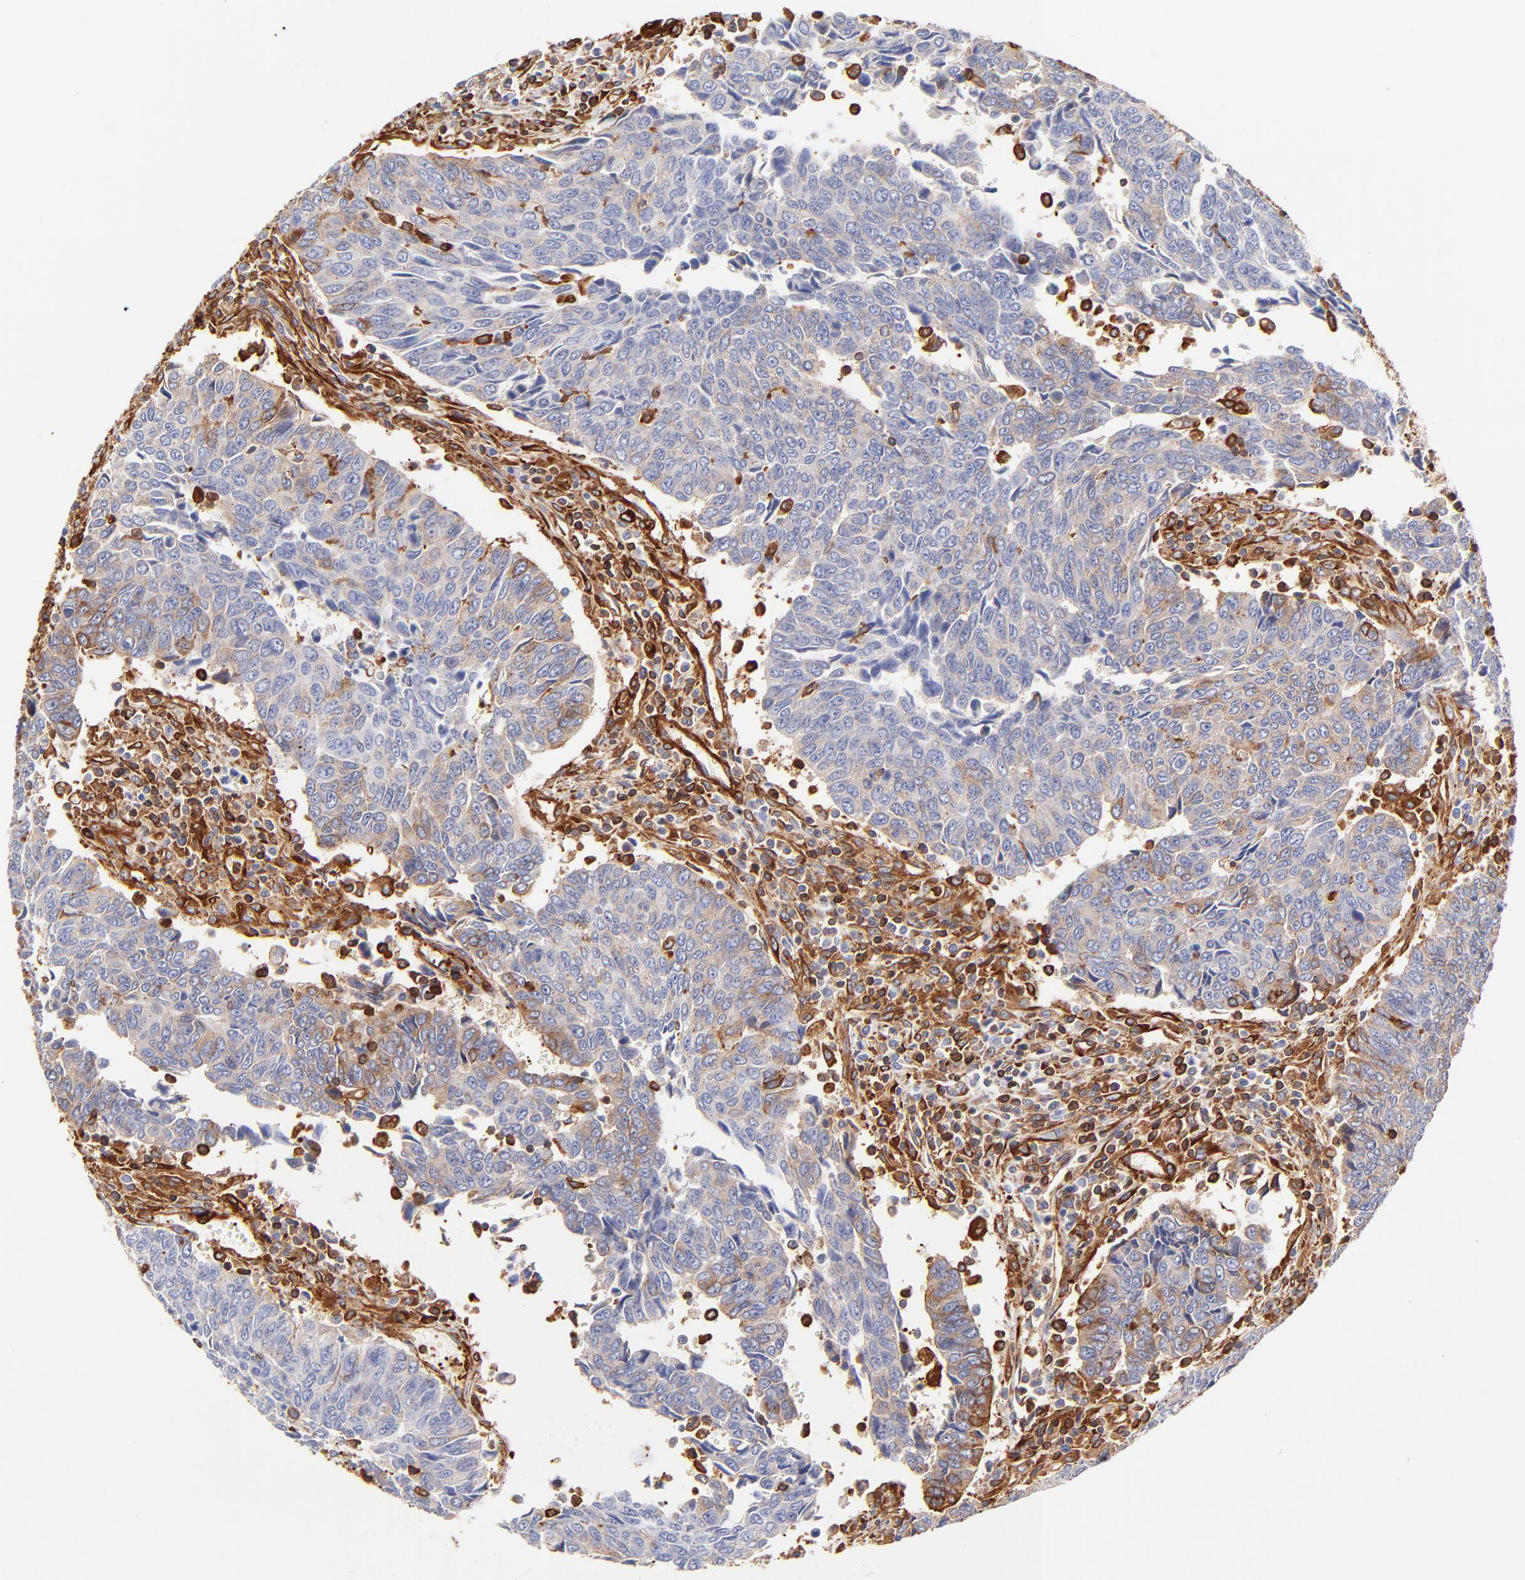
{"staining": {"intensity": "weak", "quantity": ">75%", "location": "cytoplasmic/membranous"}, "tissue": "urothelial cancer", "cell_type": "Tumor cells", "image_type": "cancer", "snomed": [{"axis": "morphology", "description": "Urothelial carcinoma, High grade"}, {"axis": "topography", "description": "Urinary bladder"}], "caption": "About >75% of tumor cells in human high-grade urothelial carcinoma show weak cytoplasmic/membranous protein staining as visualized by brown immunohistochemical staining.", "gene": "FLNA", "patient": {"sex": "male", "age": 86}}